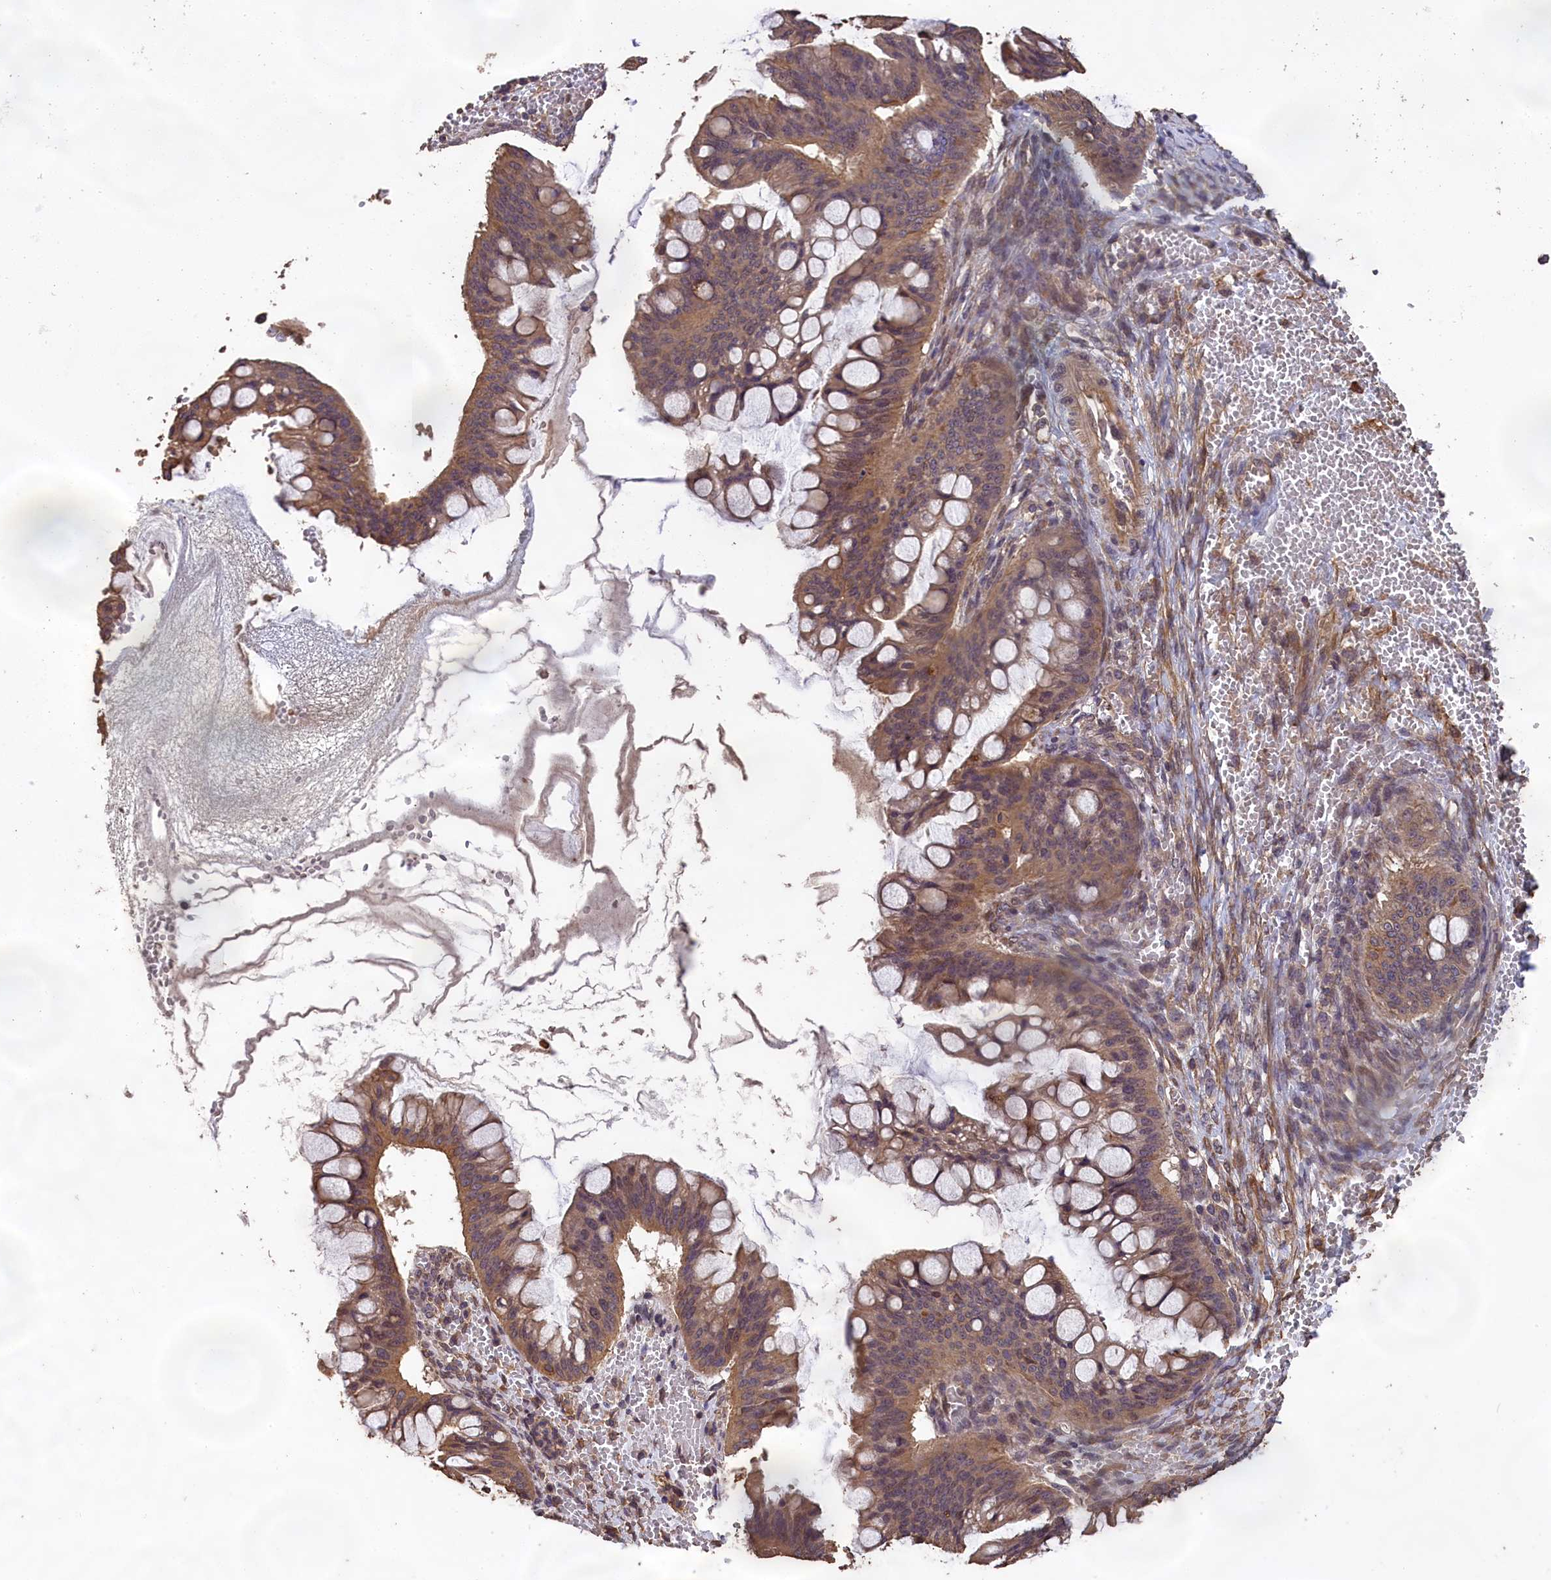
{"staining": {"intensity": "moderate", "quantity": ">75%", "location": "cytoplasmic/membranous"}, "tissue": "ovarian cancer", "cell_type": "Tumor cells", "image_type": "cancer", "snomed": [{"axis": "morphology", "description": "Cystadenocarcinoma, mucinous, NOS"}, {"axis": "topography", "description": "Ovary"}], "caption": "Ovarian cancer (mucinous cystadenocarcinoma) stained with a brown dye reveals moderate cytoplasmic/membranous positive staining in about >75% of tumor cells.", "gene": "CHD9", "patient": {"sex": "female", "age": 73}}